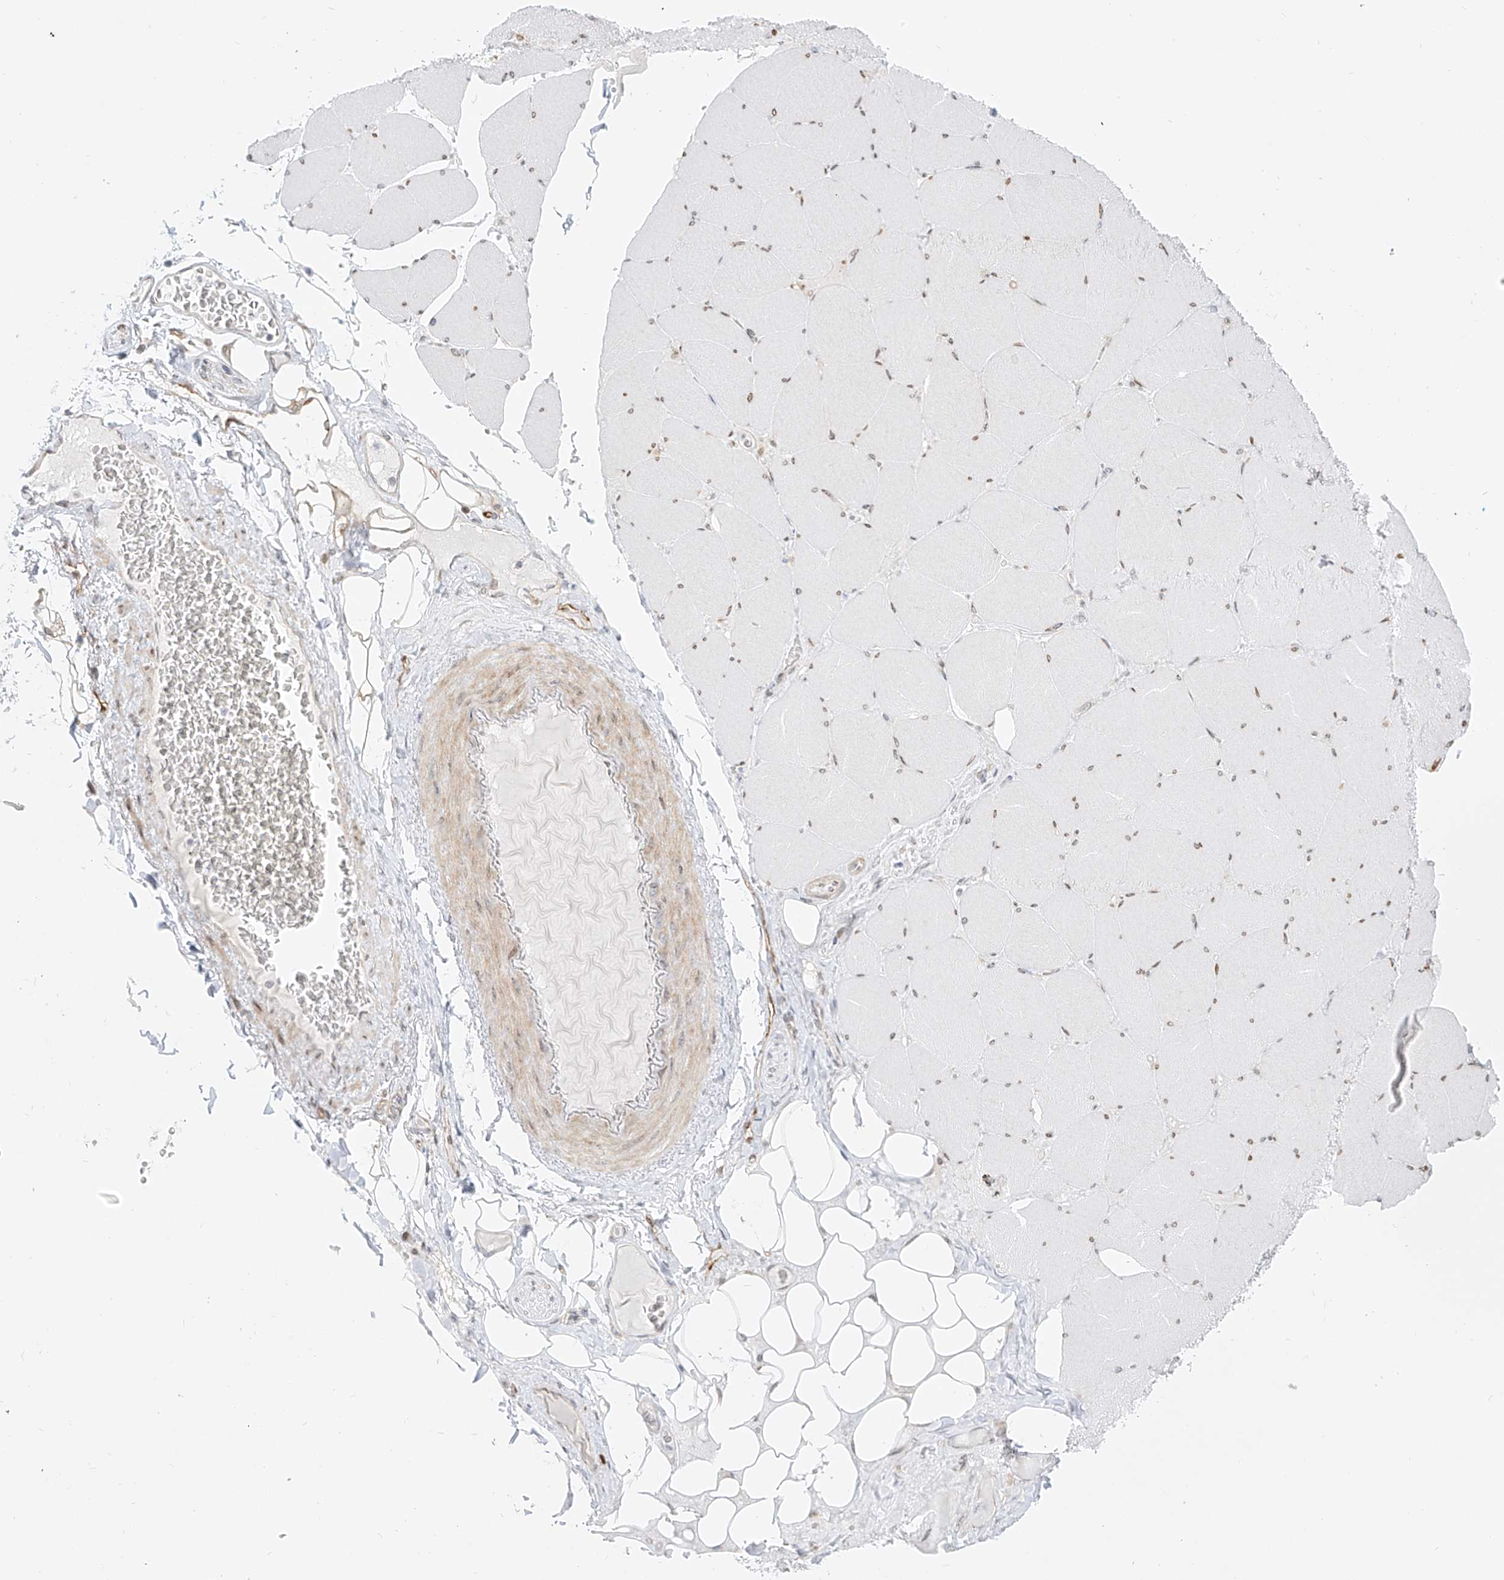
{"staining": {"intensity": "moderate", "quantity": "<25%", "location": "nuclear"}, "tissue": "skeletal muscle", "cell_type": "Myocytes", "image_type": "normal", "snomed": [{"axis": "morphology", "description": "Normal tissue, NOS"}, {"axis": "topography", "description": "Skeletal muscle"}, {"axis": "topography", "description": "Head-Neck"}], "caption": "Skeletal muscle stained with DAB immunohistochemistry (IHC) shows low levels of moderate nuclear staining in about <25% of myocytes. (Stains: DAB in brown, nuclei in blue, Microscopy: brightfield microscopy at high magnification).", "gene": "NHSL1", "patient": {"sex": "male", "age": 66}}